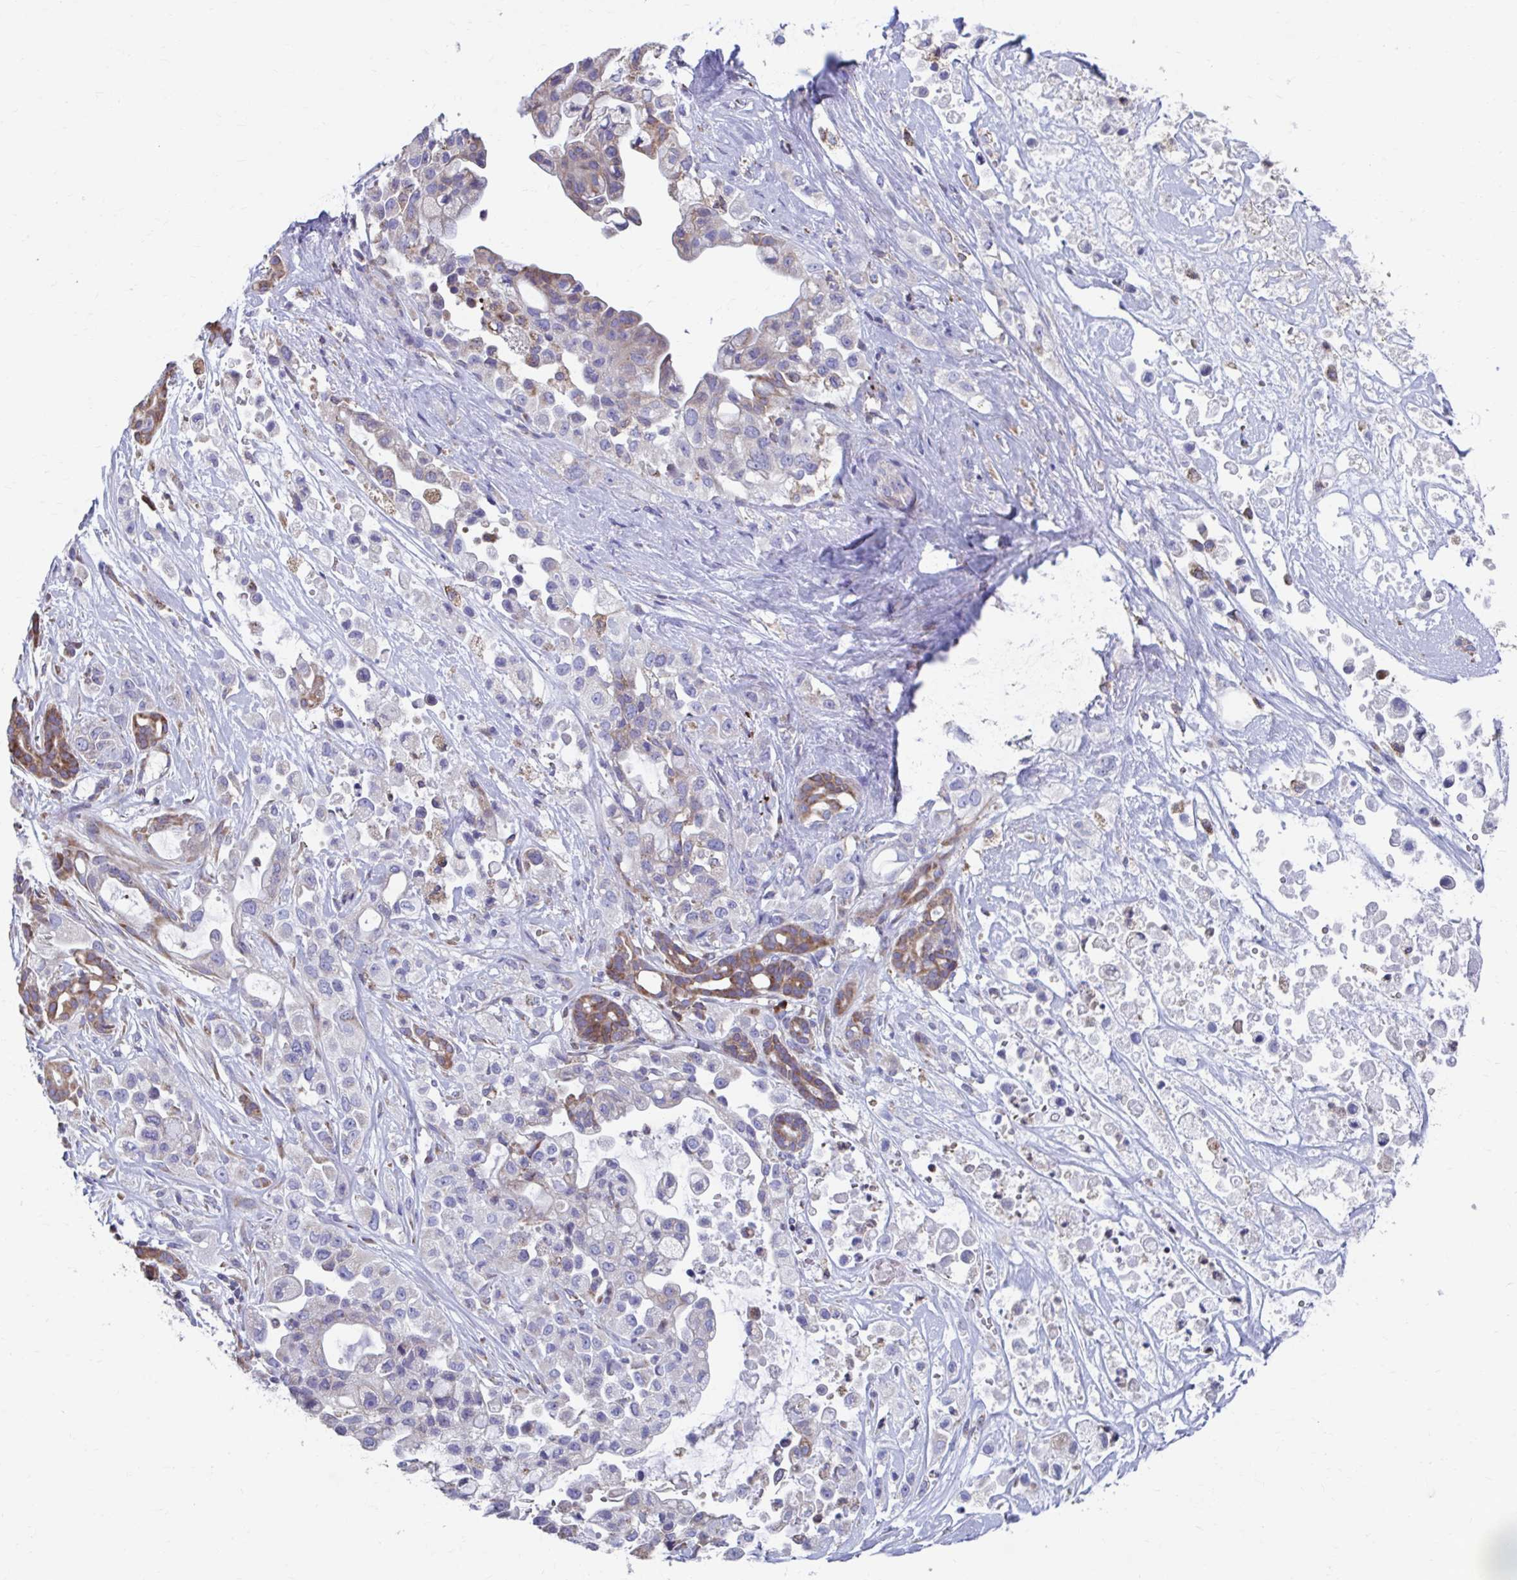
{"staining": {"intensity": "moderate", "quantity": "<25%", "location": "cytoplasmic/membranous"}, "tissue": "pancreatic cancer", "cell_type": "Tumor cells", "image_type": "cancer", "snomed": [{"axis": "morphology", "description": "Adenocarcinoma, NOS"}, {"axis": "topography", "description": "Pancreas"}], "caption": "Immunohistochemical staining of pancreatic cancer (adenocarcinoma) exhibits low levels of moderate cytoplasmic/membranous positivity in approximately <25% of tumor cells. Nuclei are stained in blue.", "gene": "FKBP2", "patient": {"sex": "male", "age": 44}}